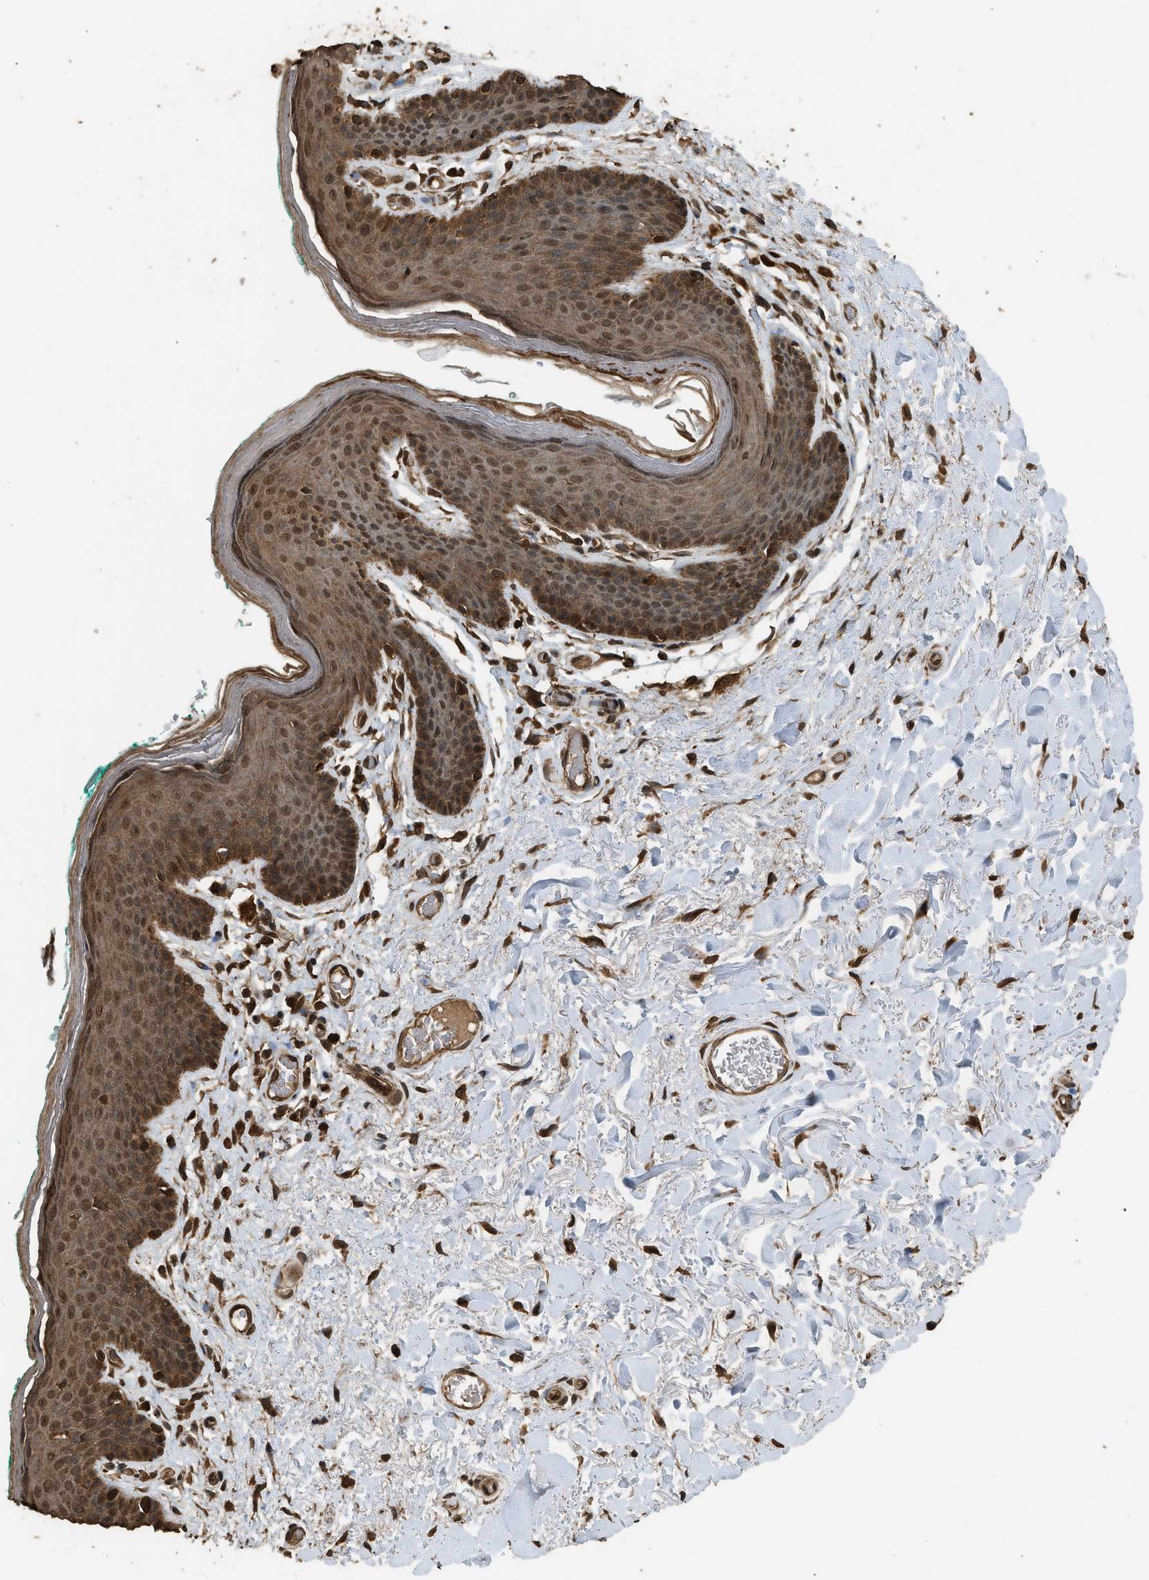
{"staining": {"intensity": "moderate", "quantity": ">75%", "location": "cytoplasmic/membranous,nuclear"}, "tissue": "skin", "cell_type": "Epidermal cells", "image_type": "normal", "snomed": [{"axis": "morphology", "description": "Normal tissue, NOS"}, {"axis": "topography", "description": "Anal"}], "caption": "About >75% of epidermal cells in unremarkable skin reveal moderate cytoplasmic/membranous,nuclear protein expression as visualized by brown immunohistochemical staining.", "gene": "MYBL2", "patient": {"sex": "male", "age": 74}}